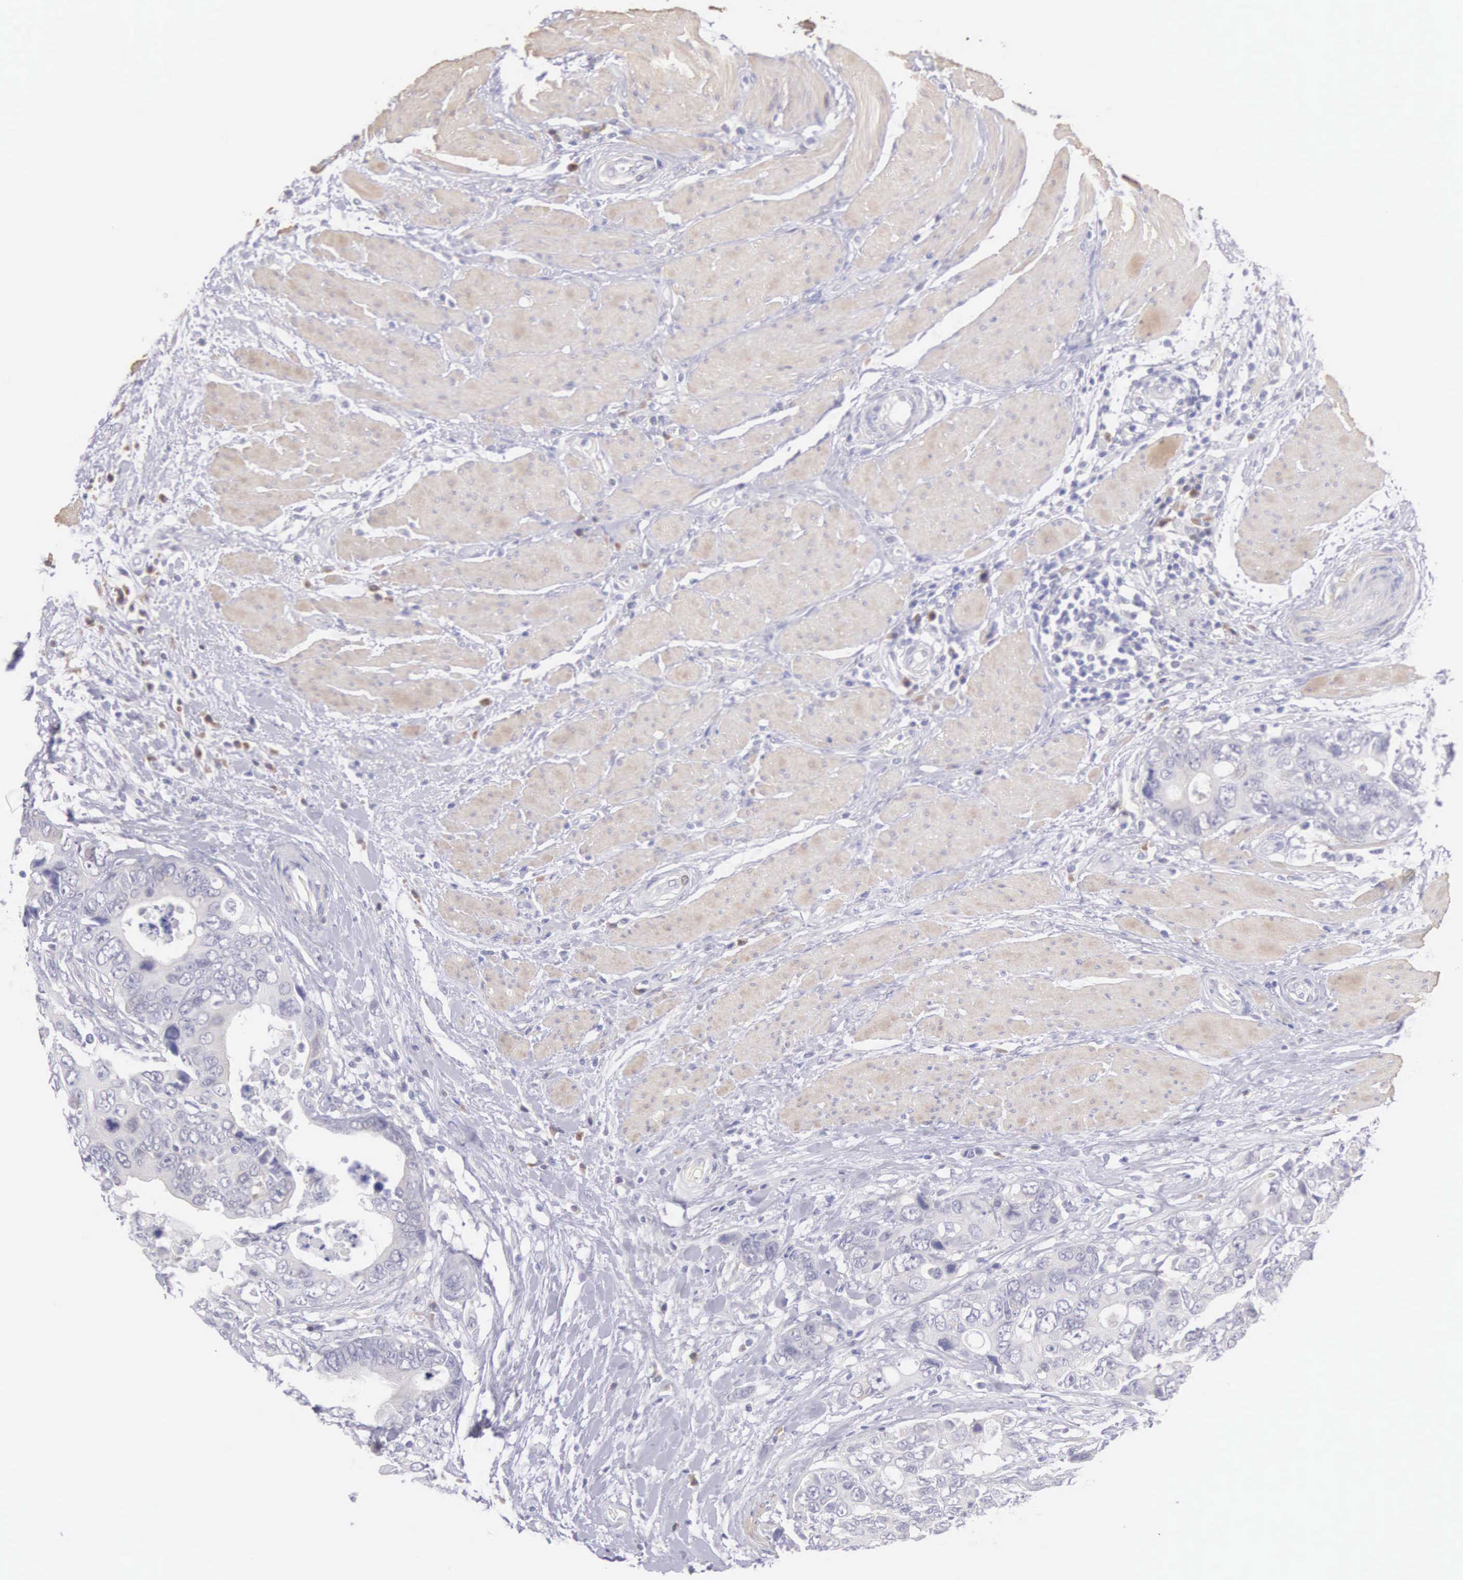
{"staining": {"intensity": "negative", "quantity": "none", "location": "none"}, "tissue": "colorectal cancer", "cell_type": "Tumor cells", "image_type": "cancer", "snomed": [{"axis": "morphology", "description": "Adenocarcinoma, NOS"}, {"axis": "topography", "description": "Rectum"}], "caption": "Tumor cells are negative for protein expression in human adenocarcinoma (colorectal). (DAB (3,3'-diaminobenzidine) immunohistochemistry (IHC) with hematoxylin counter stain).", "gene": "ARFGAP3", "patient": {"sex": "female", "age": 67}}